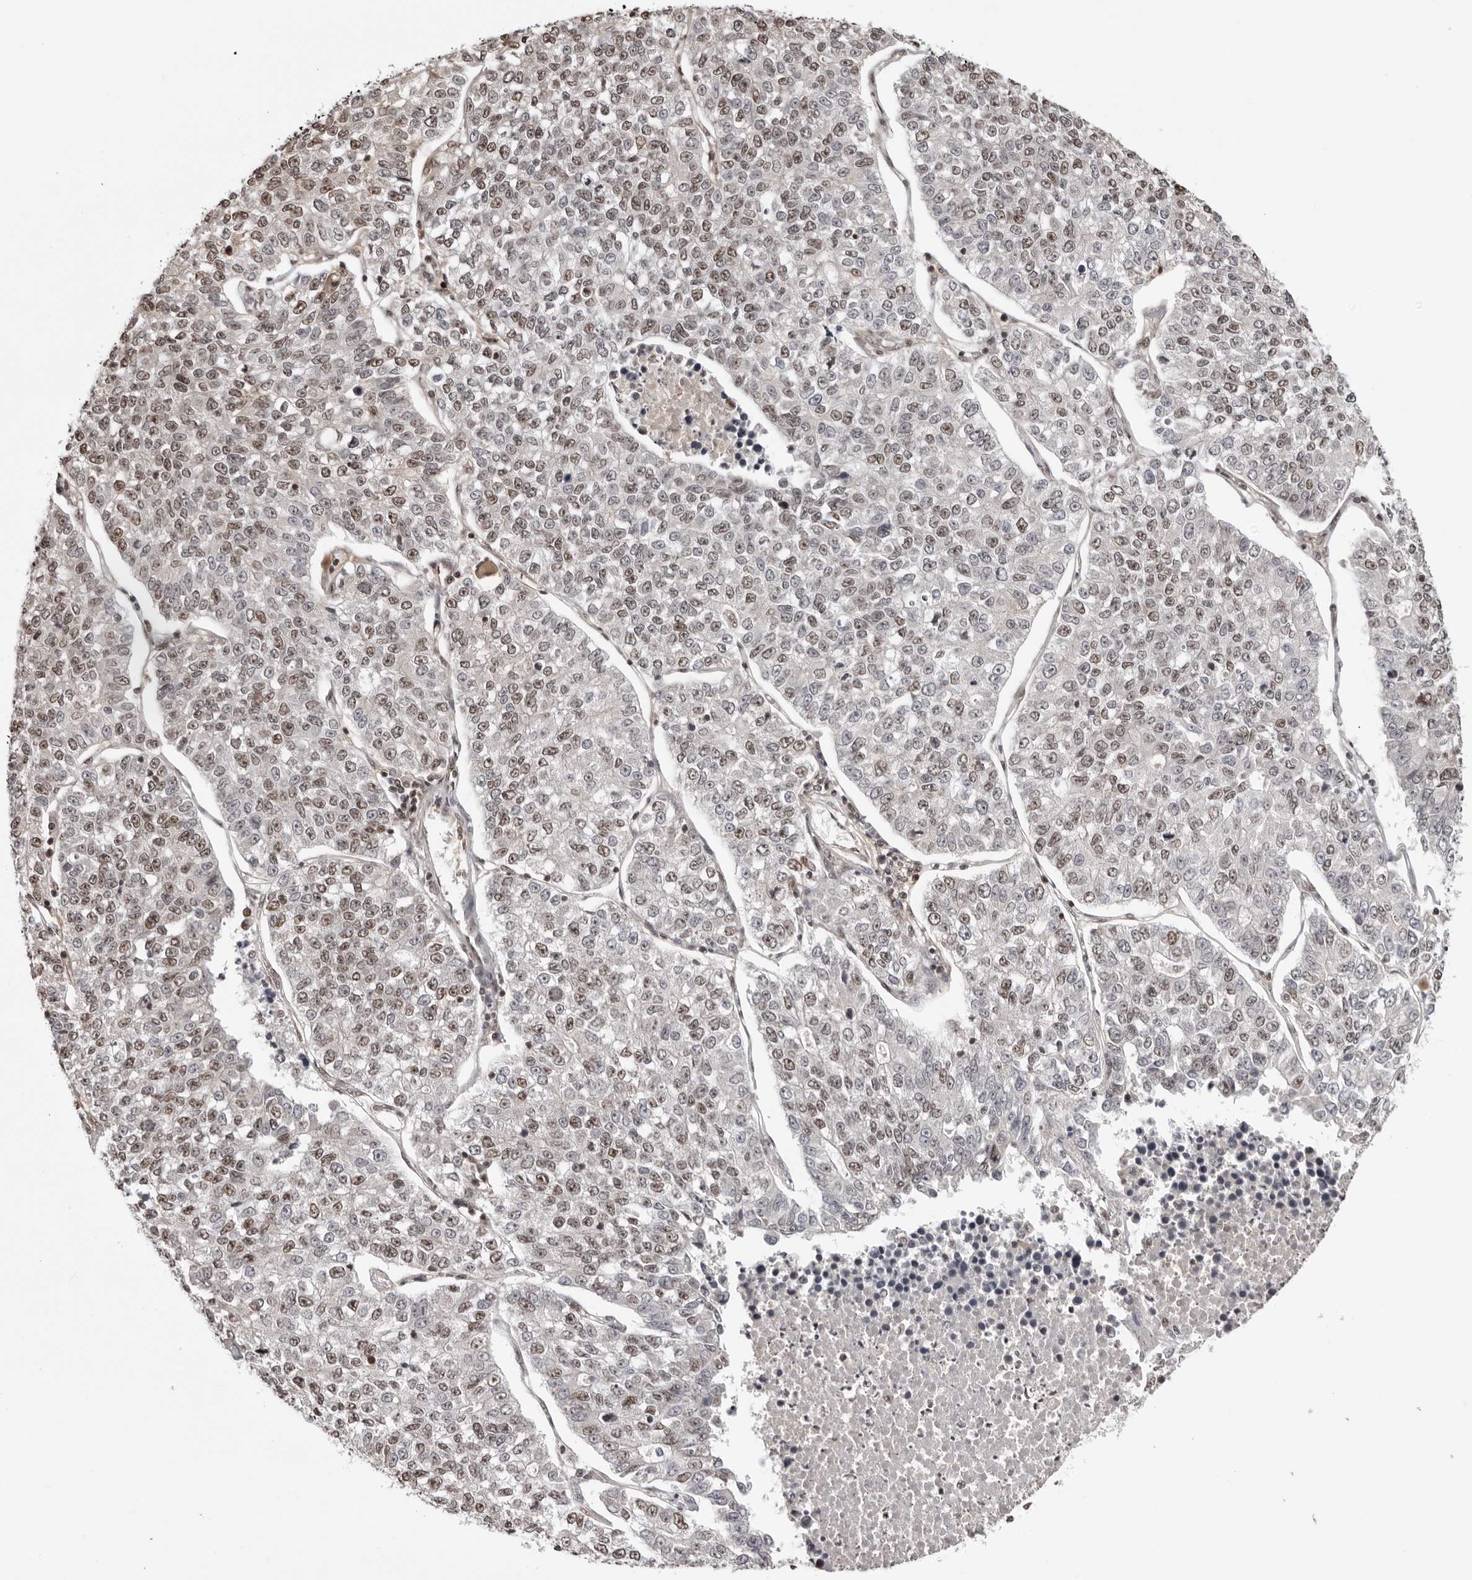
{"staining": {"intensity": "weak", "quantity": "25%-75%", "location": "nuclear"}, "tissue": "lung cancer", "cell_type": "Tumor cells", "image_type": "cancer", "snomed": [{"axis": "morphology", "description": "Adenocarcinoma, NOS"}, {"axis": "topography", "description": "Lung"}], "caption": "A brown stain shows weak nuclear staining of a protein in human lung adenocarcinoma tumor cells.", "gene": "SDE2", "patient": {"sex": "male", "age": 49}}